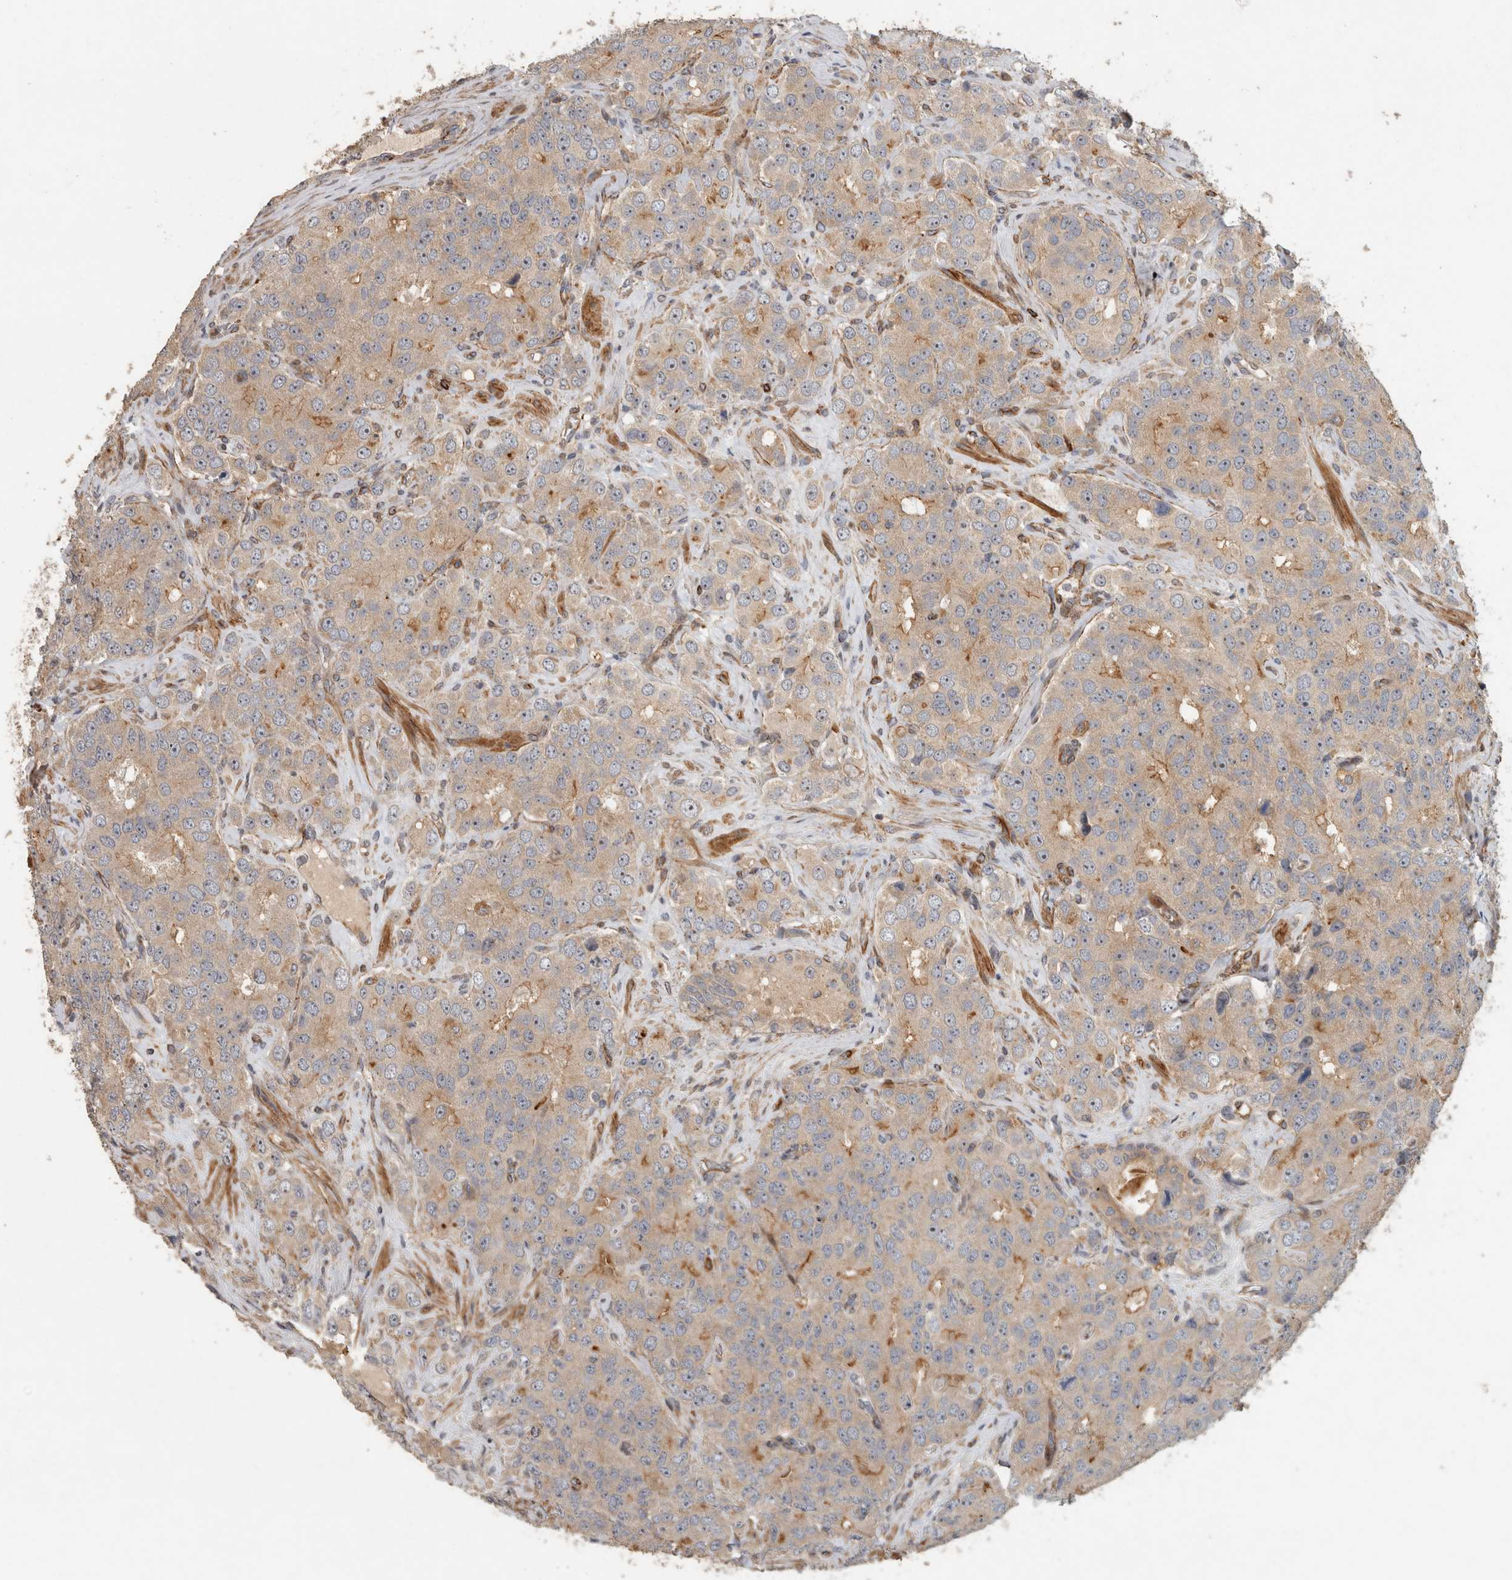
{"staining": {"intensity": "weak", "quantity": ">75%", "location": "cytoplasmic/membranous"}, "tissue": "prostate cancer", "cell_type": "Tumor cells", "image_type": "cancer", "snomed": [{"axis": "morphology", "description": "Adenocarcinoma, High grade"}, {"axis": "topography", "description": "Prostate"}], "caption": "Weak cytoplasmic/membranous expression is appreciated in about >75% of tumor cells in prostate cancer (high-grade adenocarcinoma). (brown staining indicates protein expression, while blue staining denotes nuclei).", "gene": "SIPA1L2", "patient": {"sex": "male", "age": 58}}